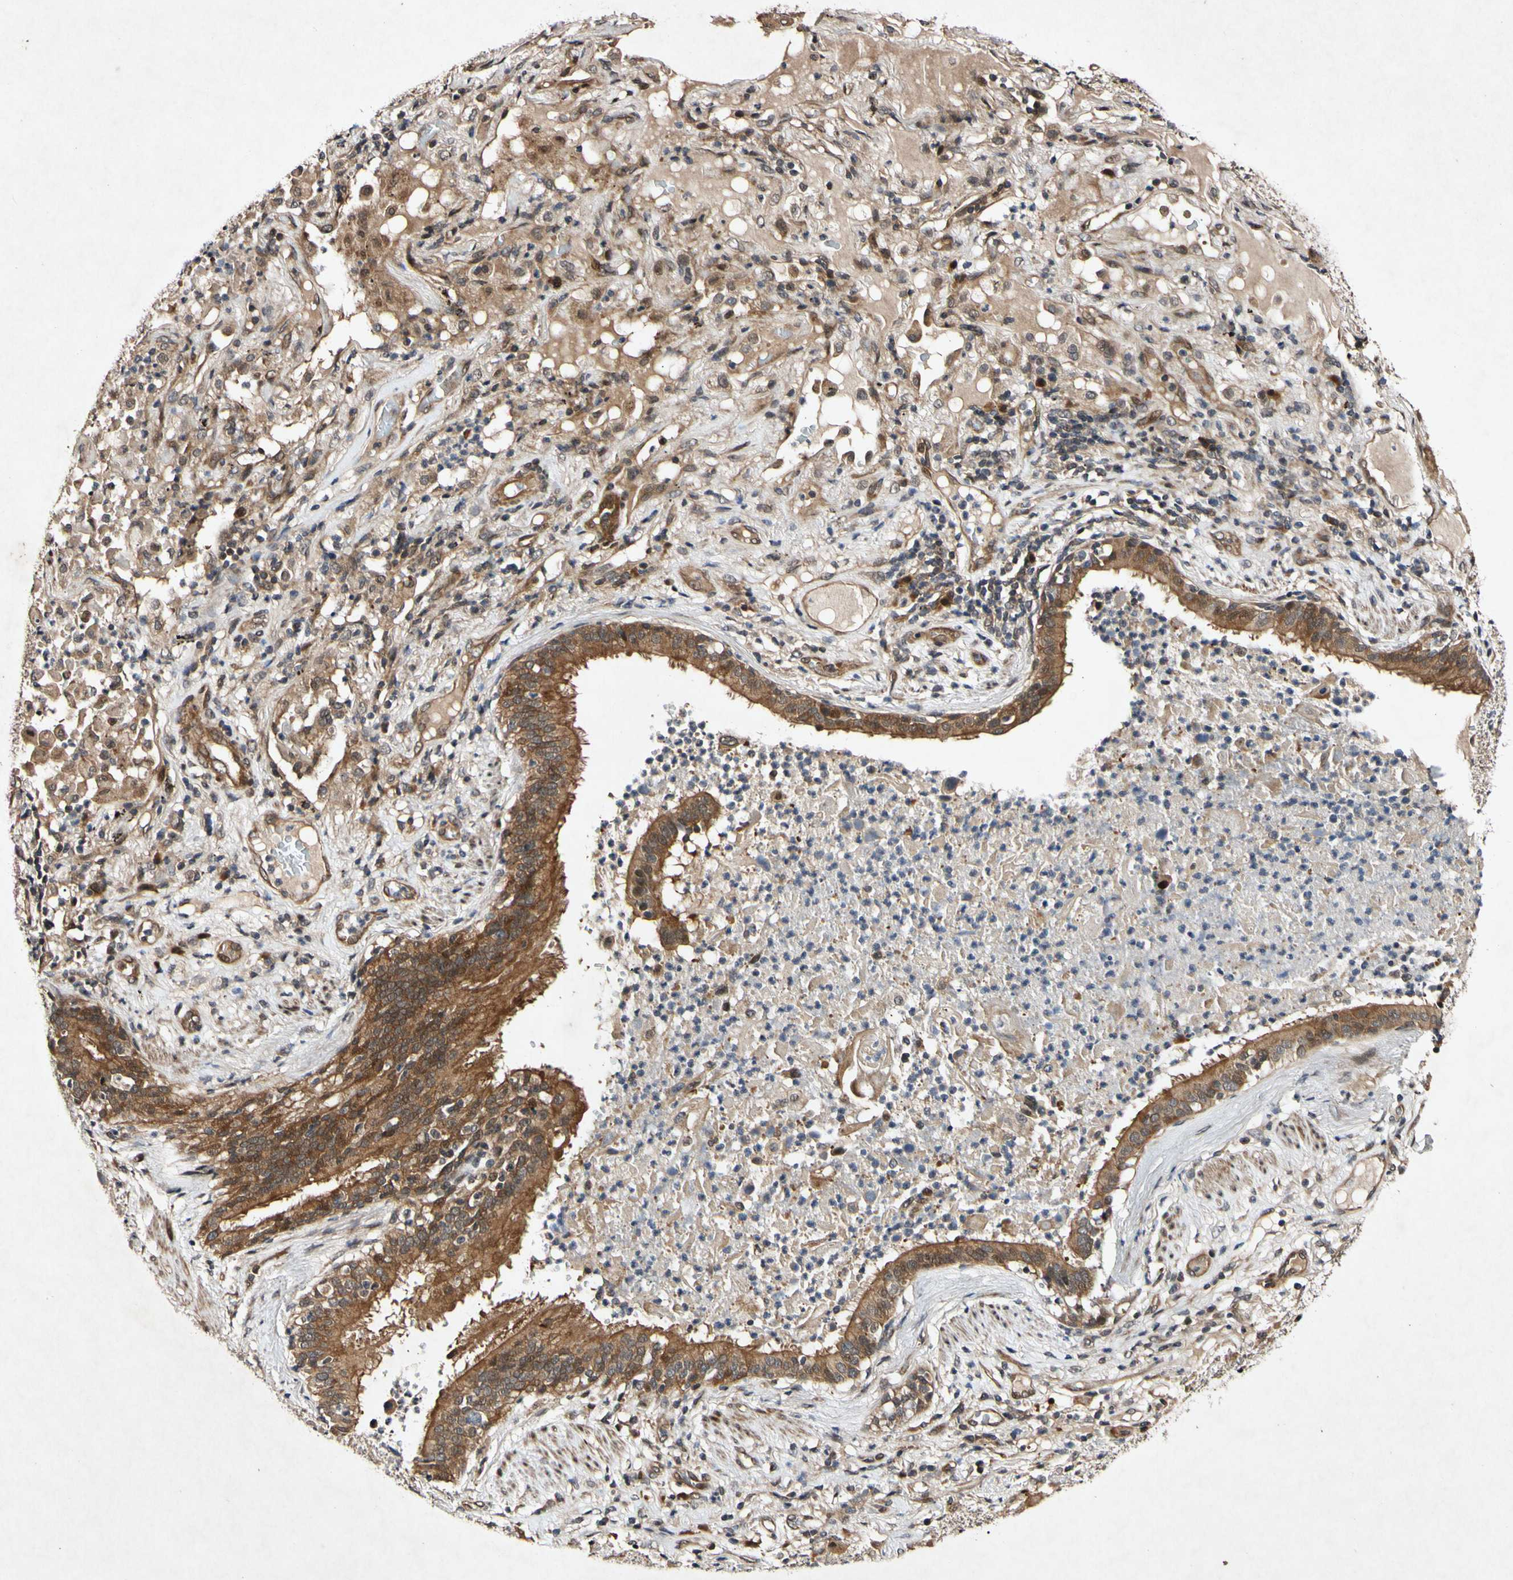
{"staining": {"intensity": "moderate", "quantity": ">75%", "location": "cytoplasmic/membranous"}, "tissue": "lung cancer", "cell_type": "Tumor cells", "image_type": "cancer", "snomed": [{"axis": "morphology", "description": "Squamous cell carcinoma, NOS"}, {"axis": "topography", "description": "Lung"}], "caption": "Lung cancer stained with a protein marker exhibits moderate staining in tumor cells.", "gene": "CSNK1E", "patient": {"sex": "male", "age": 57}}